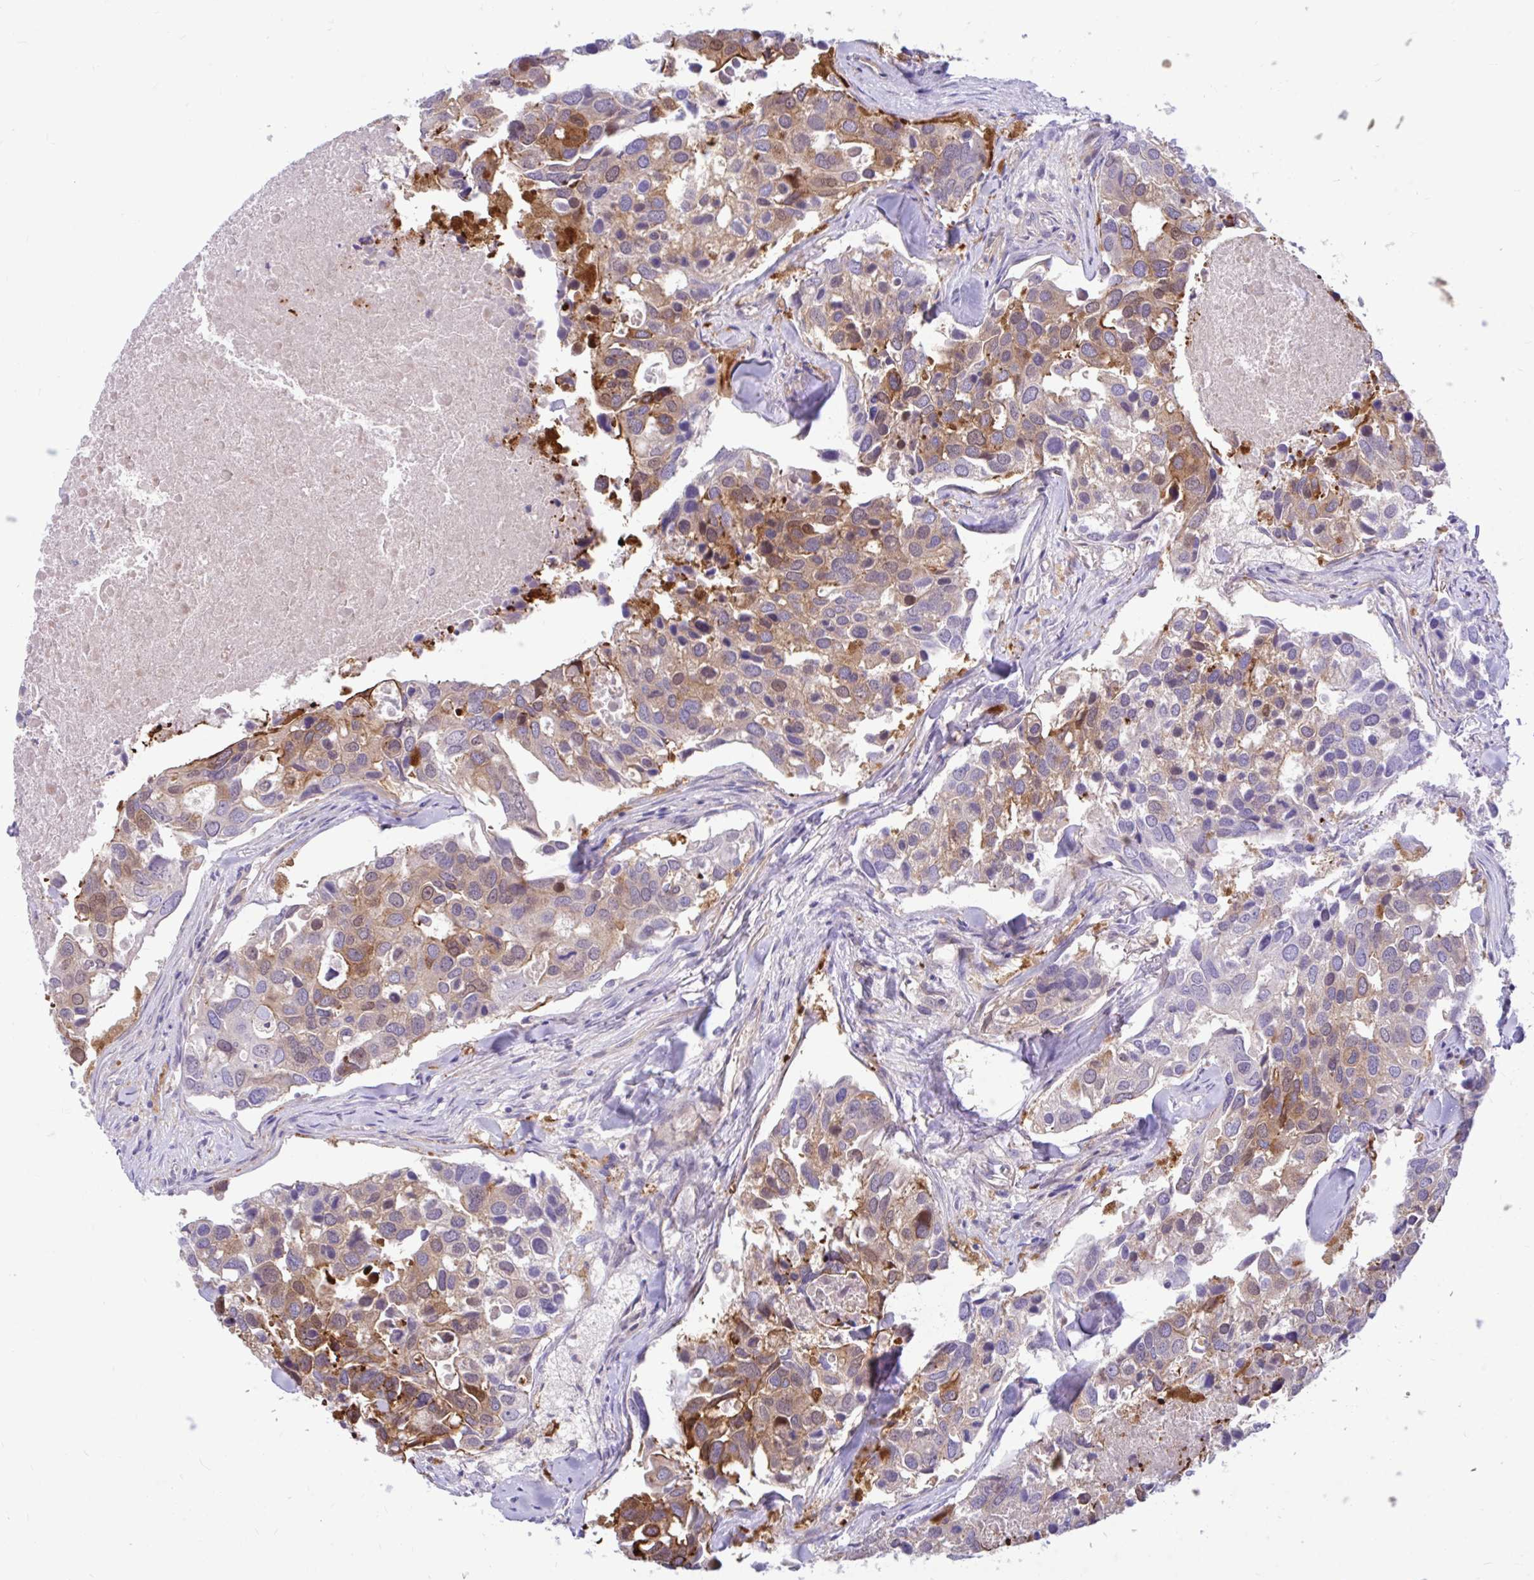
{"staining": {"intensity": "moderate", "quantity": "25%-75%", "location": "cytoplasmic/membranous"}, "tissue": "breast cancer", "cell_type": "Tumor cells", "image_type": "cancer", "snomed": [{"axis": "morphology", "description": "Duct carcinoma"}, {"axis": "topography", "description": "Breast"}], "caption": "About 25%-75% of tumor cells in human breast infiltrating ductal carcinoma demonstrate moderate cytoplasmic/membranous protein positivity as visualized by brown immunohistochemical staining.", "gene": "ESPNL", "patient": {"sex": "female", "age": 83}}